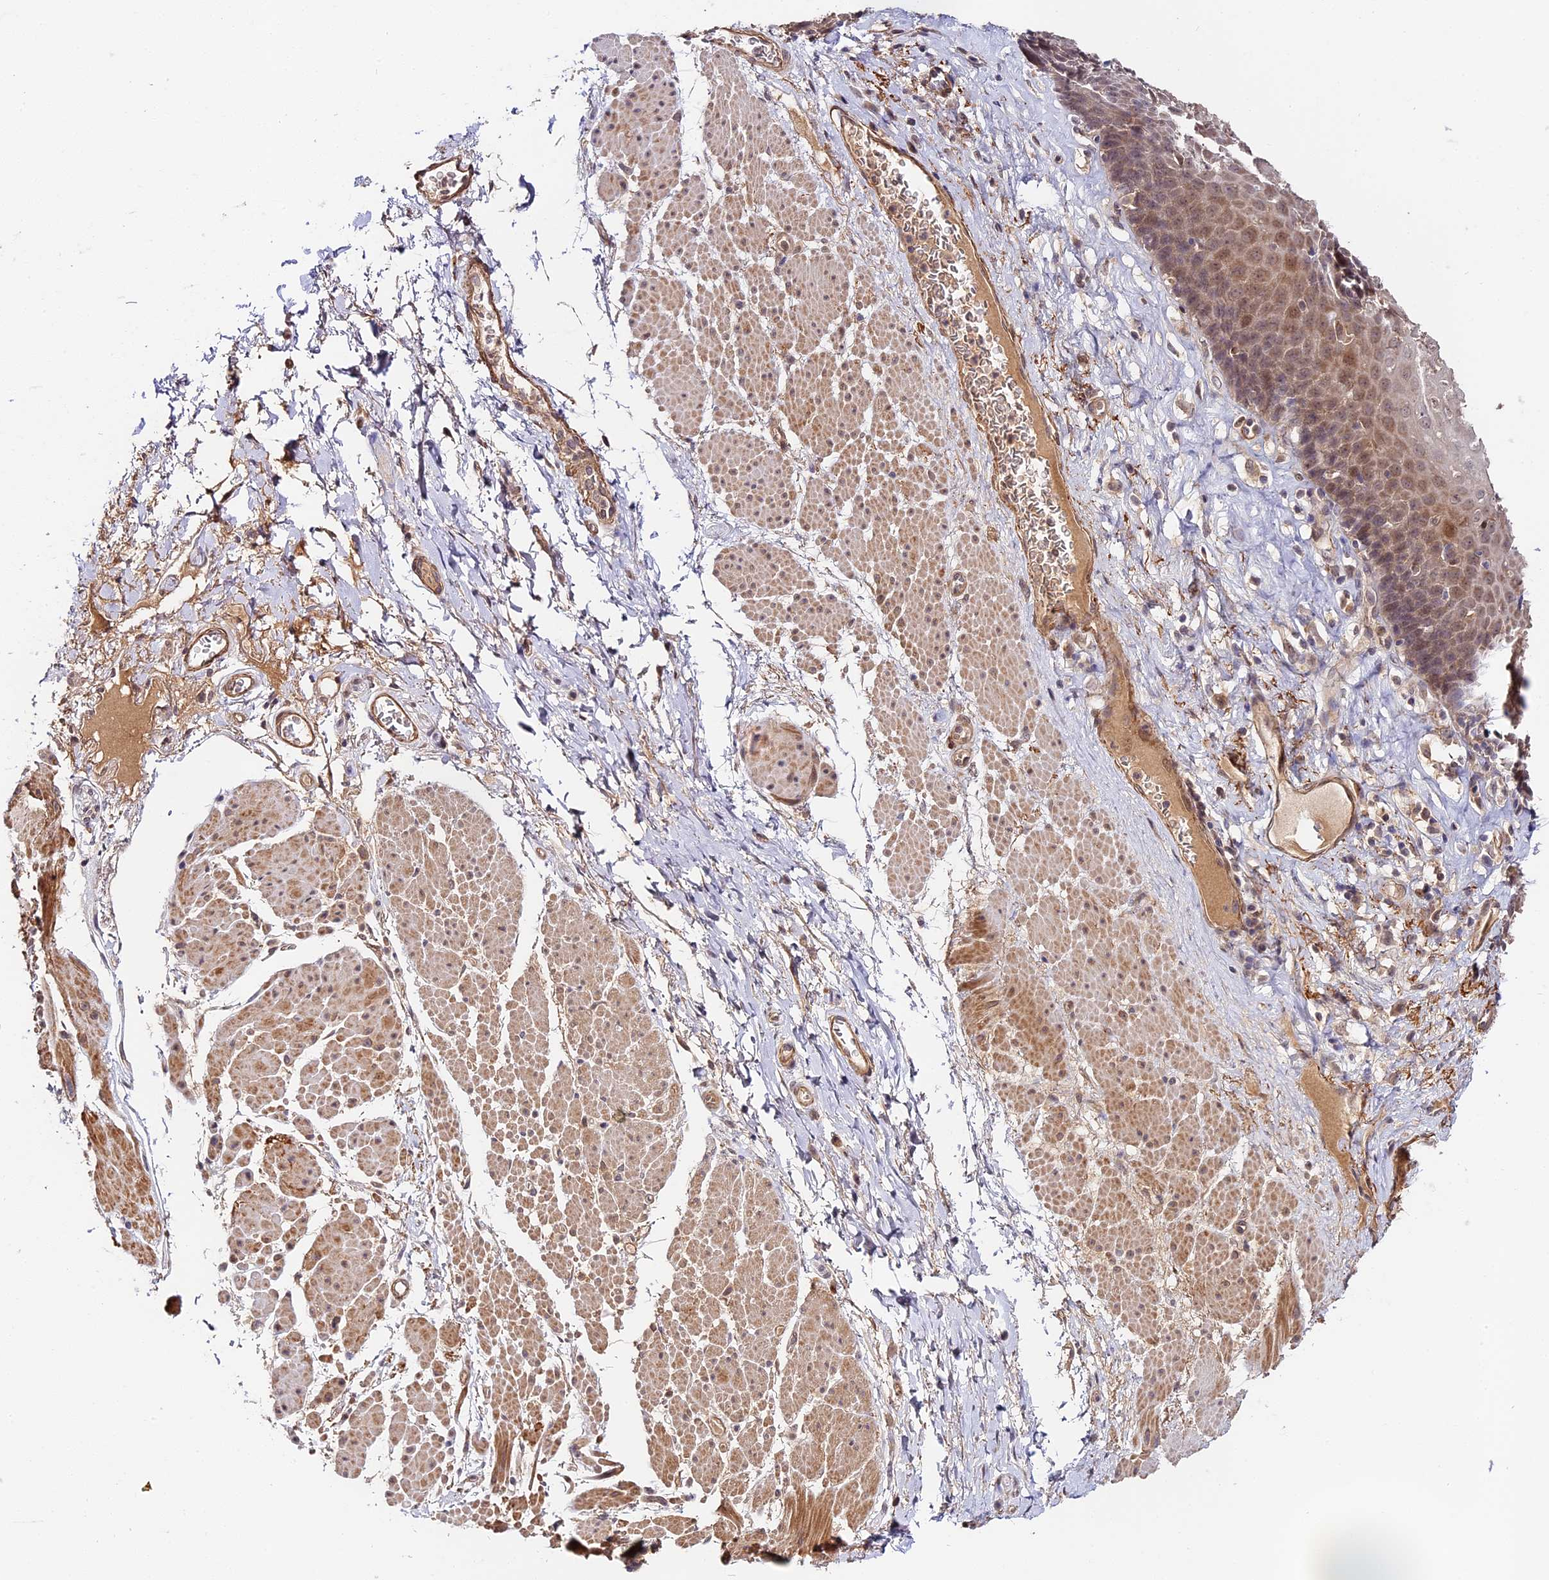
{"staining": {"intensity": "moderate", "quantity": "25%-75%", "location": "nuclear"}, "tissue": "esophagus", "cell_type": "Squamous epithelial cells", "image_type": "normal", "snomed": [{"axis": "morphology", "description": "Normal tissue, NOS"}, {"axis": "topography", "description": "Esophagus"}], "caption": "A brown stain labels moderate nuclear staining of a protein in squamous epithelial cells of unremarkable esophagus.", "gene": "IMPACT", "patient": {"sex": "female", "age": 66}}